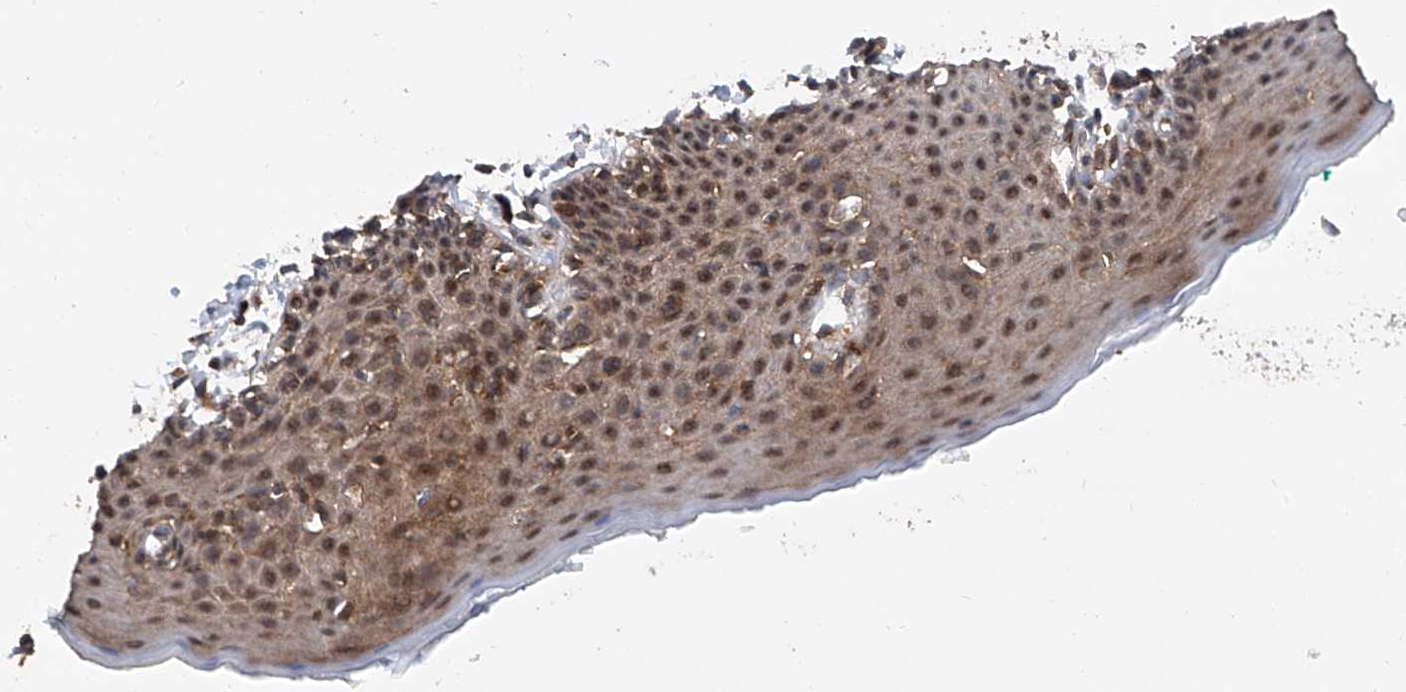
{"staining": {"intensity": "moderate", "quantity": ">75%", "location": "cytoplasmic/membranous,nuclear"}, "tissue": "skin", "cell_type": "Epidermal cells", "image_type": "normal", "snomed": [{"axis": "morphology", "description": "Normal tissue, NOS"}, {"axis": "topography", "description": "Vulva"}], "caption": "The photomicrograph reveals staining of normal skin, revealing moderate cytoplasmic/membranous,nuclear protein staining (brown color) within epidermal cells.", "gene": "SMAP1", "patient": {"sex": "female", "age": 66}}